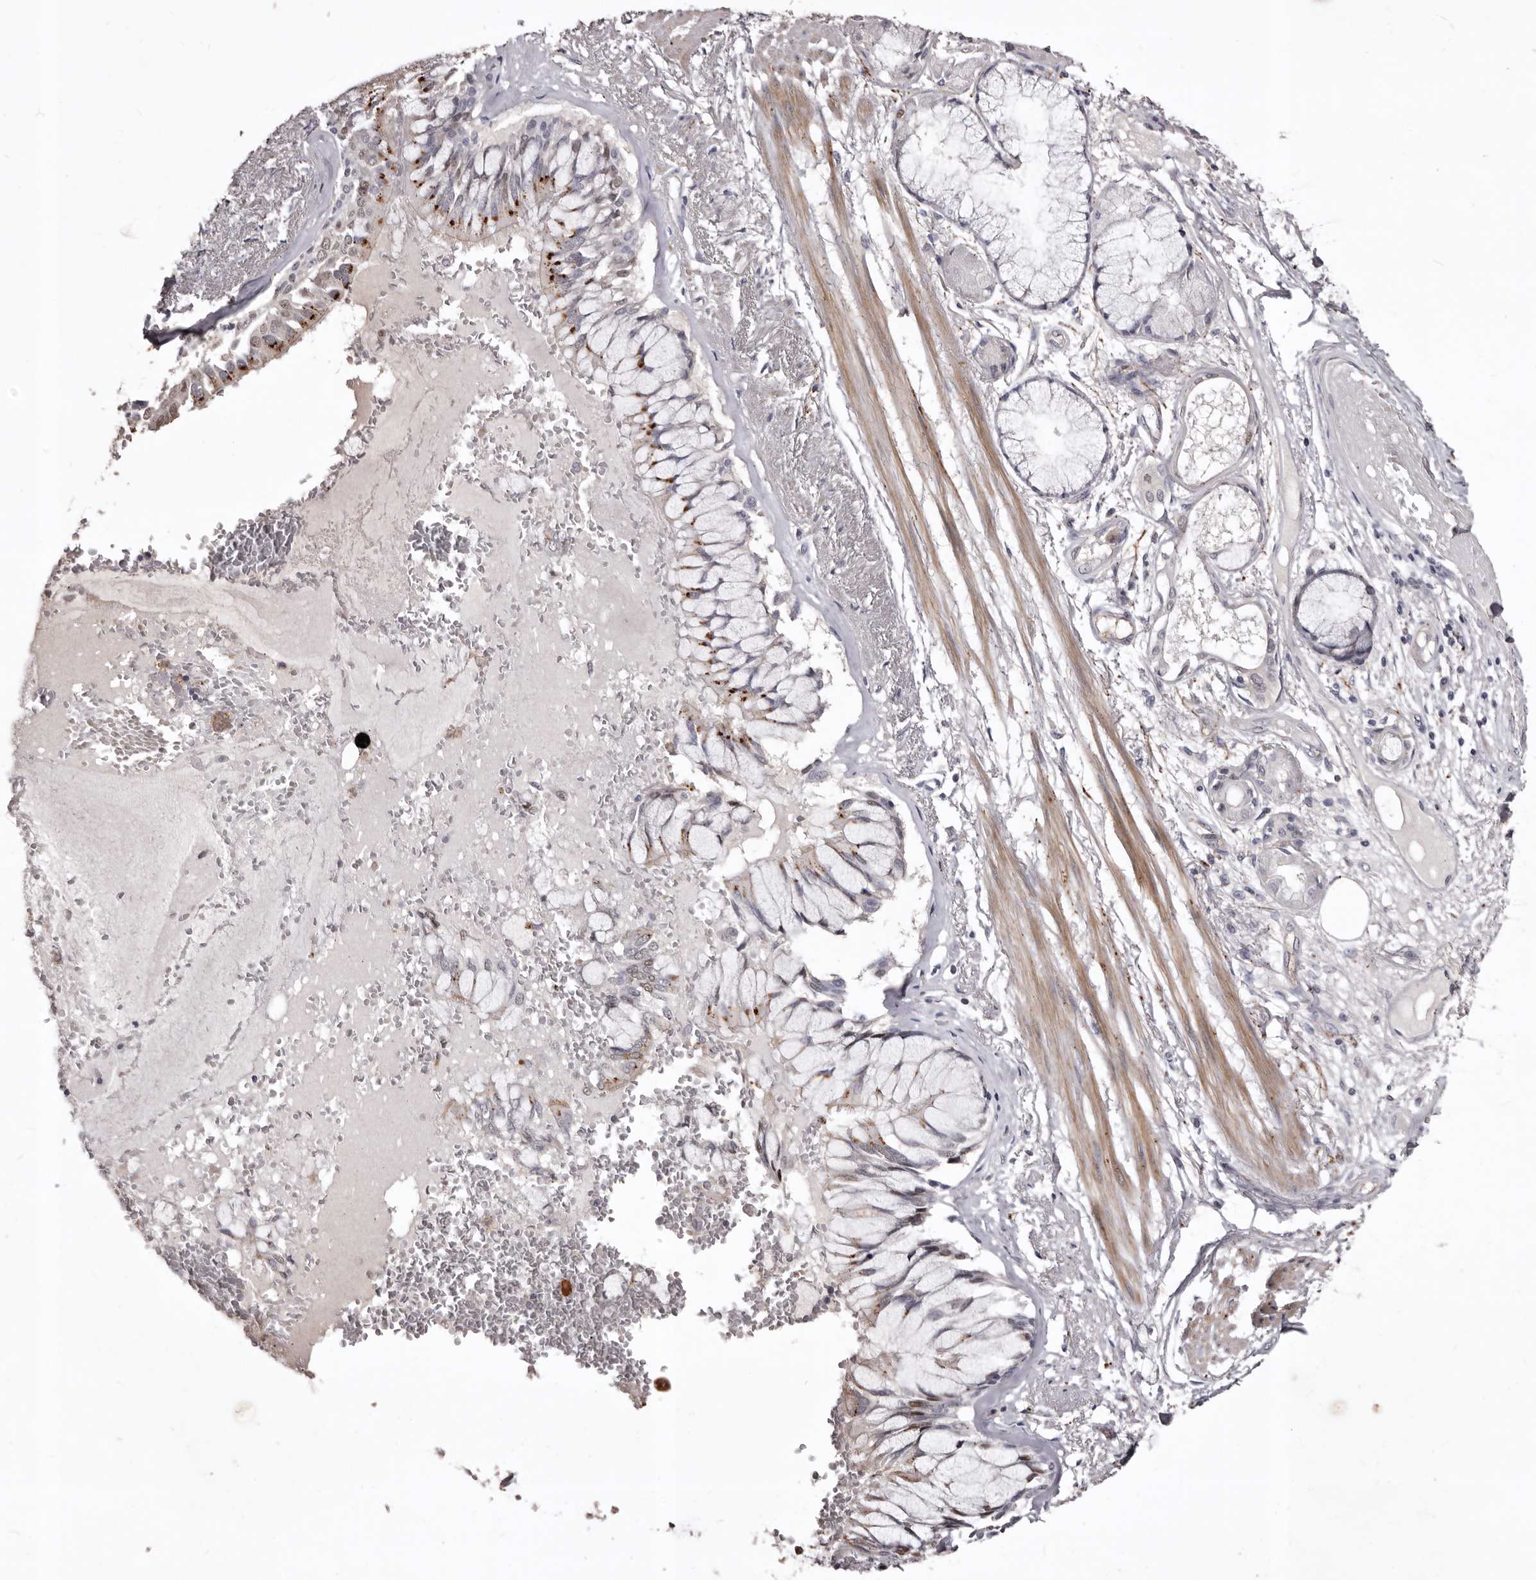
{"staining": {"intensity": "negative", "quantity": "none", "location": "none"}, "tissue": "soft tissue", "cell_type": "Fibroblasts", "image_type": "normal", "snomed": [{"axis": "morphology", "description": "Normal tissue, NOS"}, {"axis": "topography", "description": "Bronchus"}], "caption": "An image of soft tissue stained for a protein exhibits no brown staining in fibroblasts.", "gene": "SLC10A4", "patient": {"sex": "male", "age": 66}}